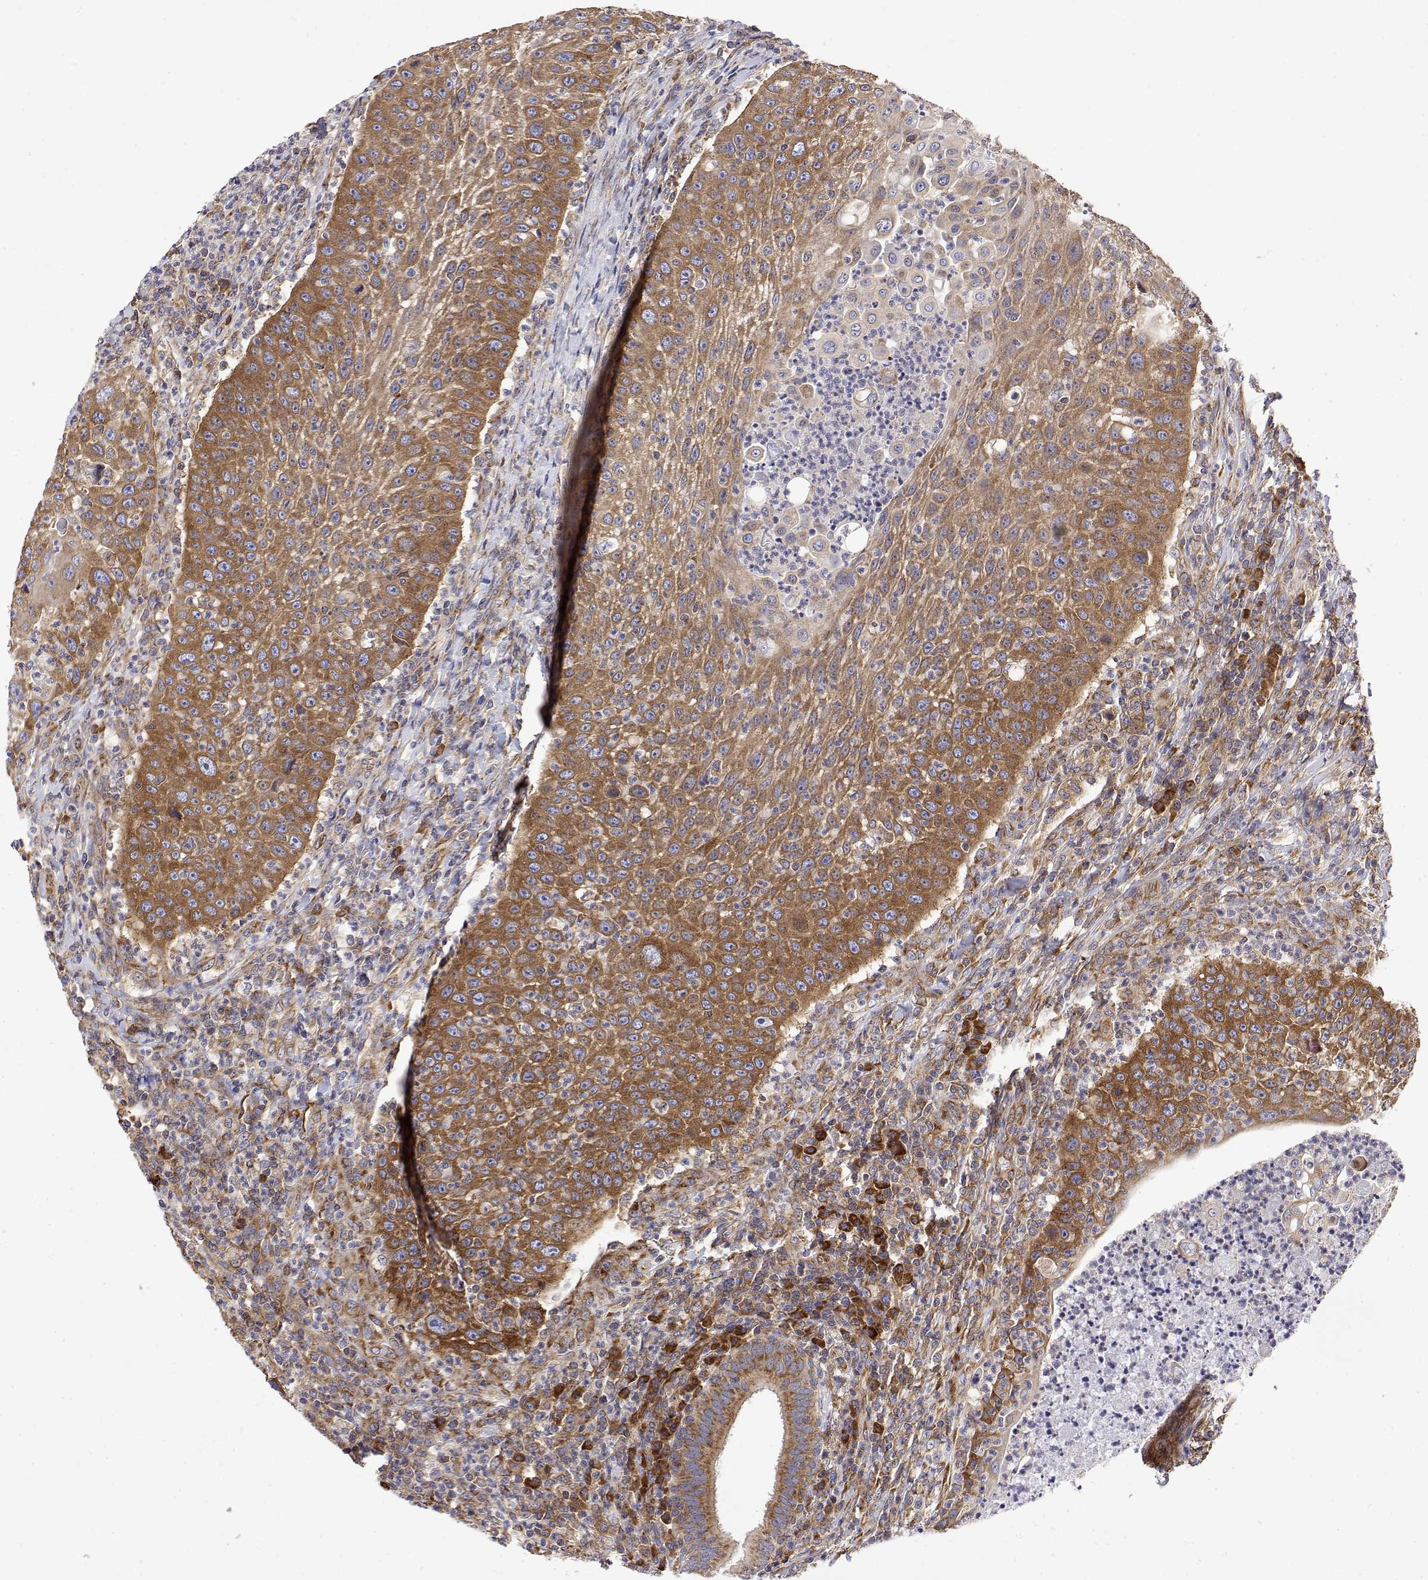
{"staining": {"intensity": "moderate", "quantity": ">75%", "location": "cytoplasmic/membranous"}, "tissue": "head and neck cancer", "cell_type": "Tumor cells", "image_type": "cancer", "snomed": [{"axis": "morphology", "description": "Squamous cell carcinoma, NOS"}, {"axis": "topography", "description": "Head-Neck"}], "caption": "The histopathology image exhibits immunohistochemical staining of head and neck cancer (squamous cell carcinoma). There is moderate cytoplasmic/membranous expression is appreciated in approximately >75% of tumor cells.", "gene": "EEF1G", "patient": {"sex": "male", "age": 69}}